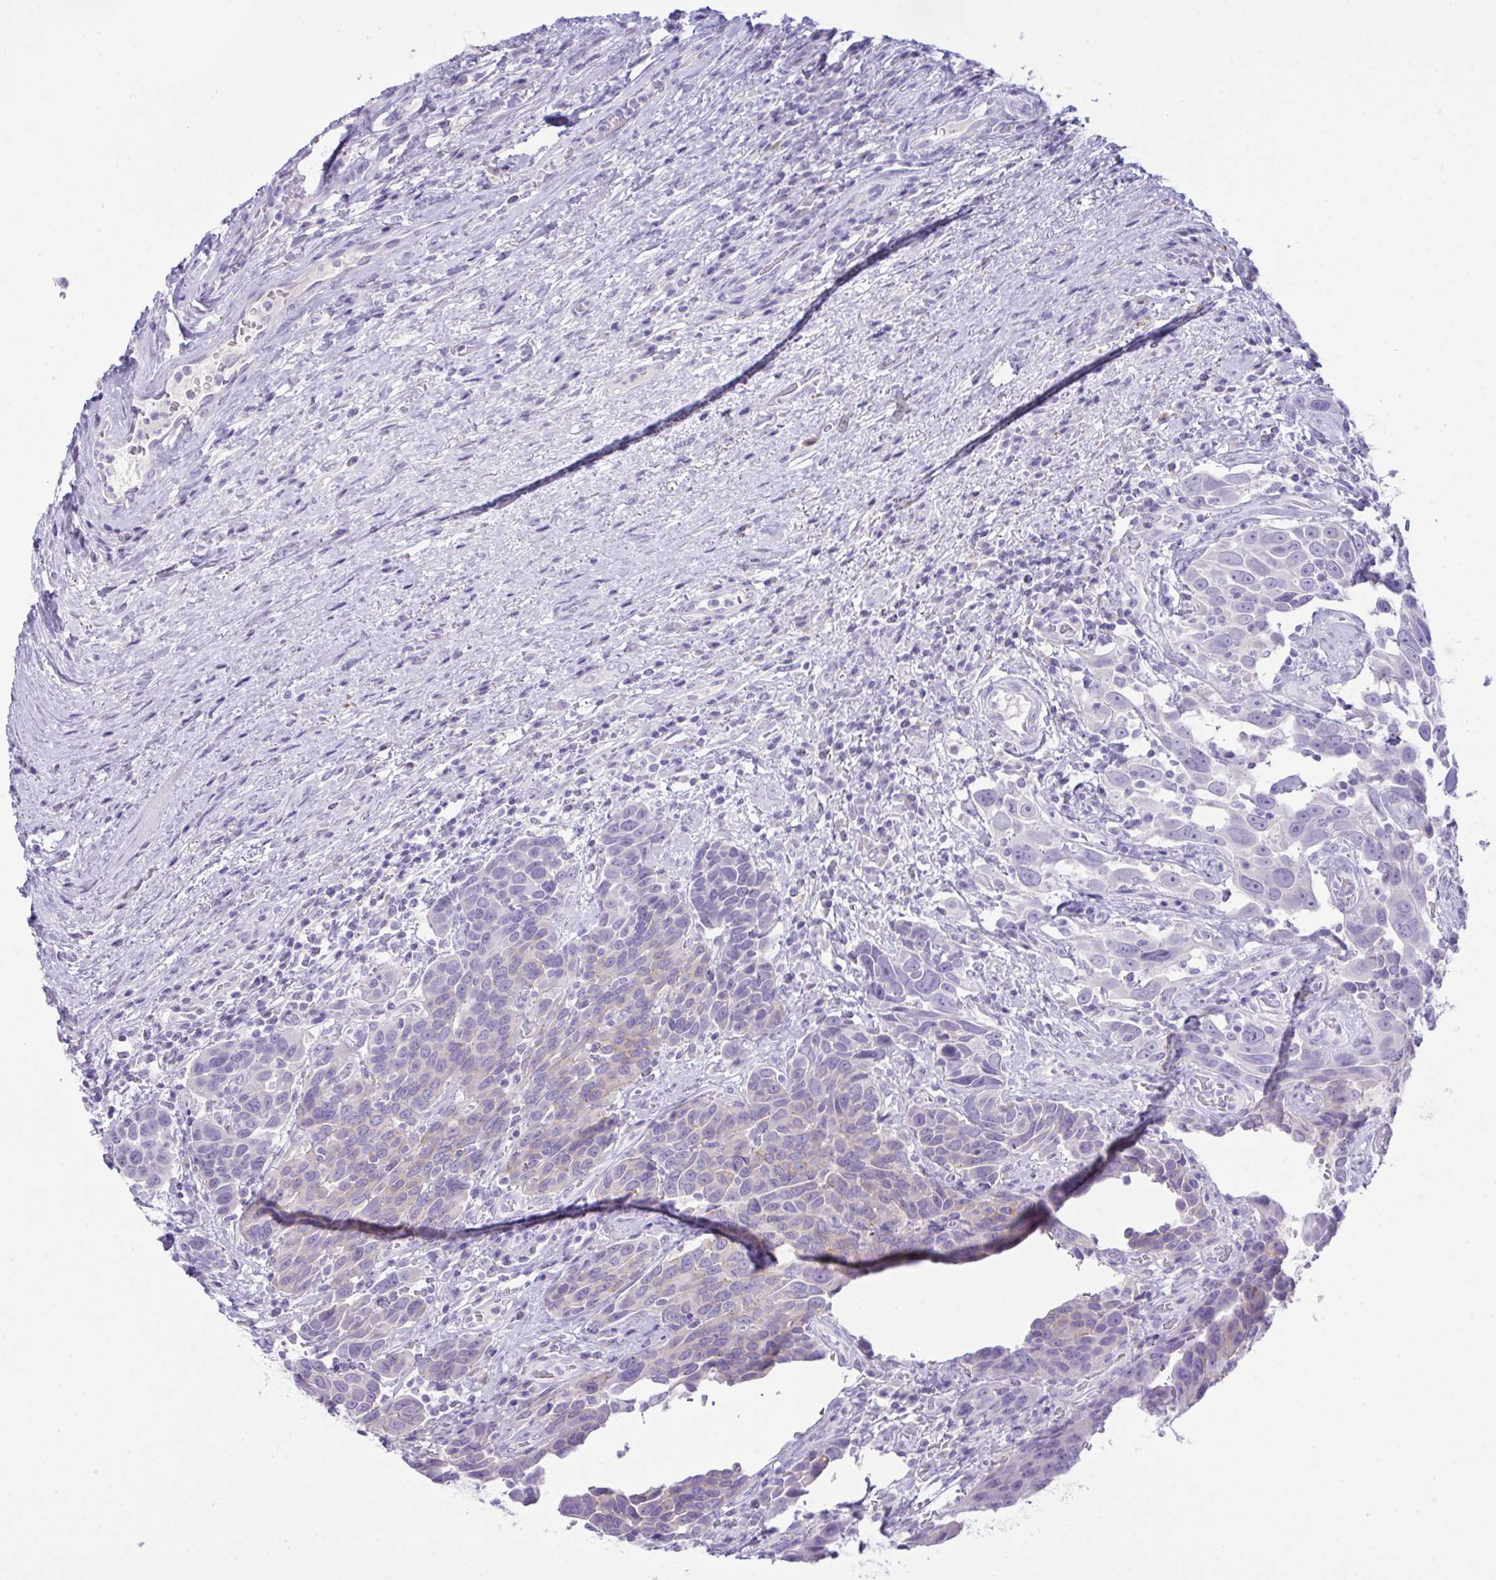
{"staining": {"intensity": "weak", "quantity": "<25%", "location": "cytoplasmic/membranous"}, "tissue": "urothelial cancer", "cell_type": "Tumor cells", "image_type": "cancer", "snomed": [{"axis": "morphology", "description": "Urothelial carcinoma, High grade"}, {"axis": "topography", "description": "Urinary bladder"}], "caption": "This image is of urothelial cancer stained with immunohistochemistry (IHC) to label a protein in brown with the nuclei are counter-stained blue. There is no positivity in tumor cells.", "gene": "GLB1L2", "patient": {"sex": "female", "age": 70}}